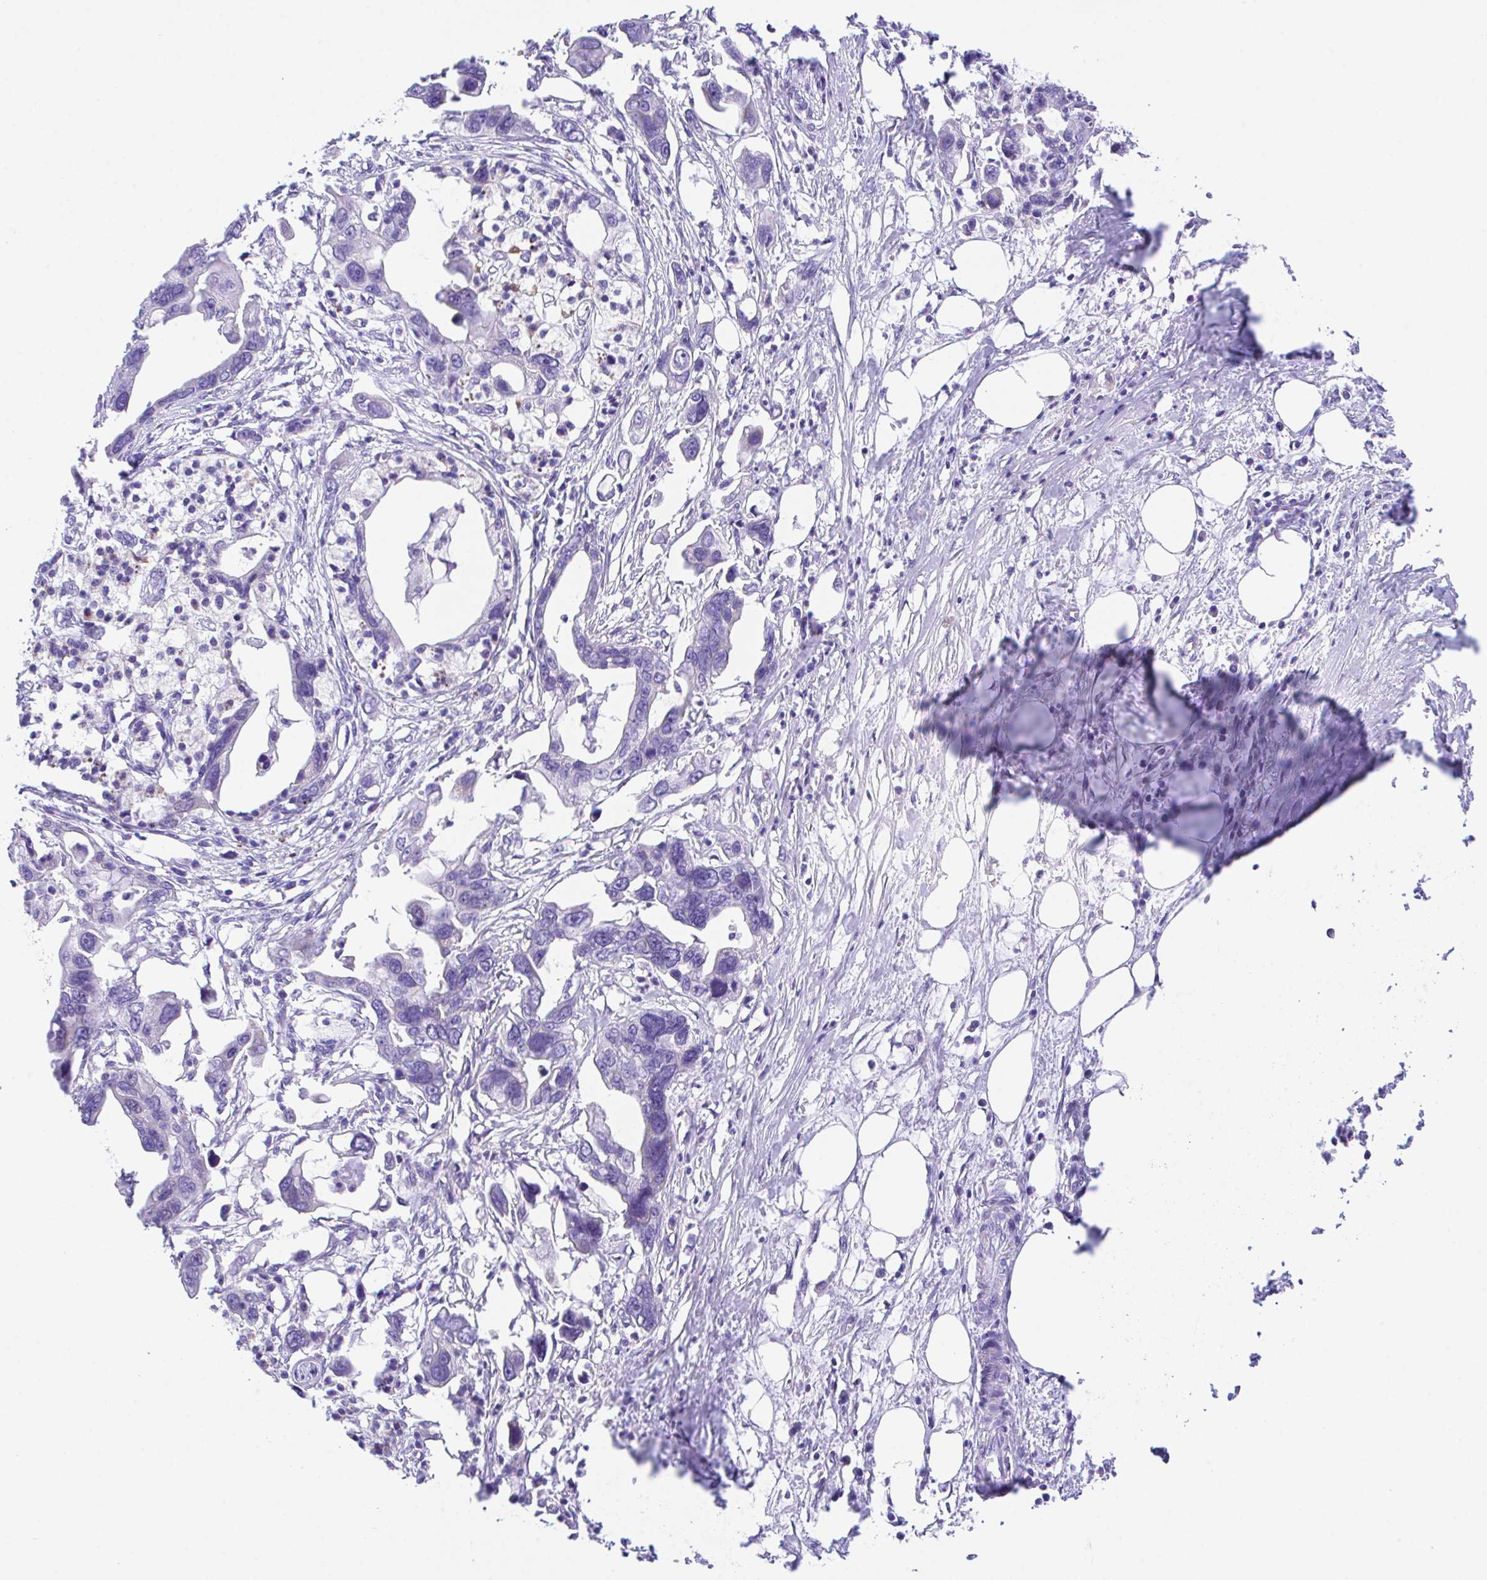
{"staining": {"intensity": "negative", "quantity": "none", "location": "none"}, "tissue": "pancreatic cancer", "cell_type": "Tumor cells", "image_type": "cancer", "snomed": [{"axis": "morphology", "description": "Adenocarcinoma, NOS"}, {"axis": "topography", "description": "Pancreas"}], "caption": "Tumor cells show no significant protein positivity in pancreatic cancer.", "gene": "SLC16A6", "patient": {"sex": "female", "age": 83}}